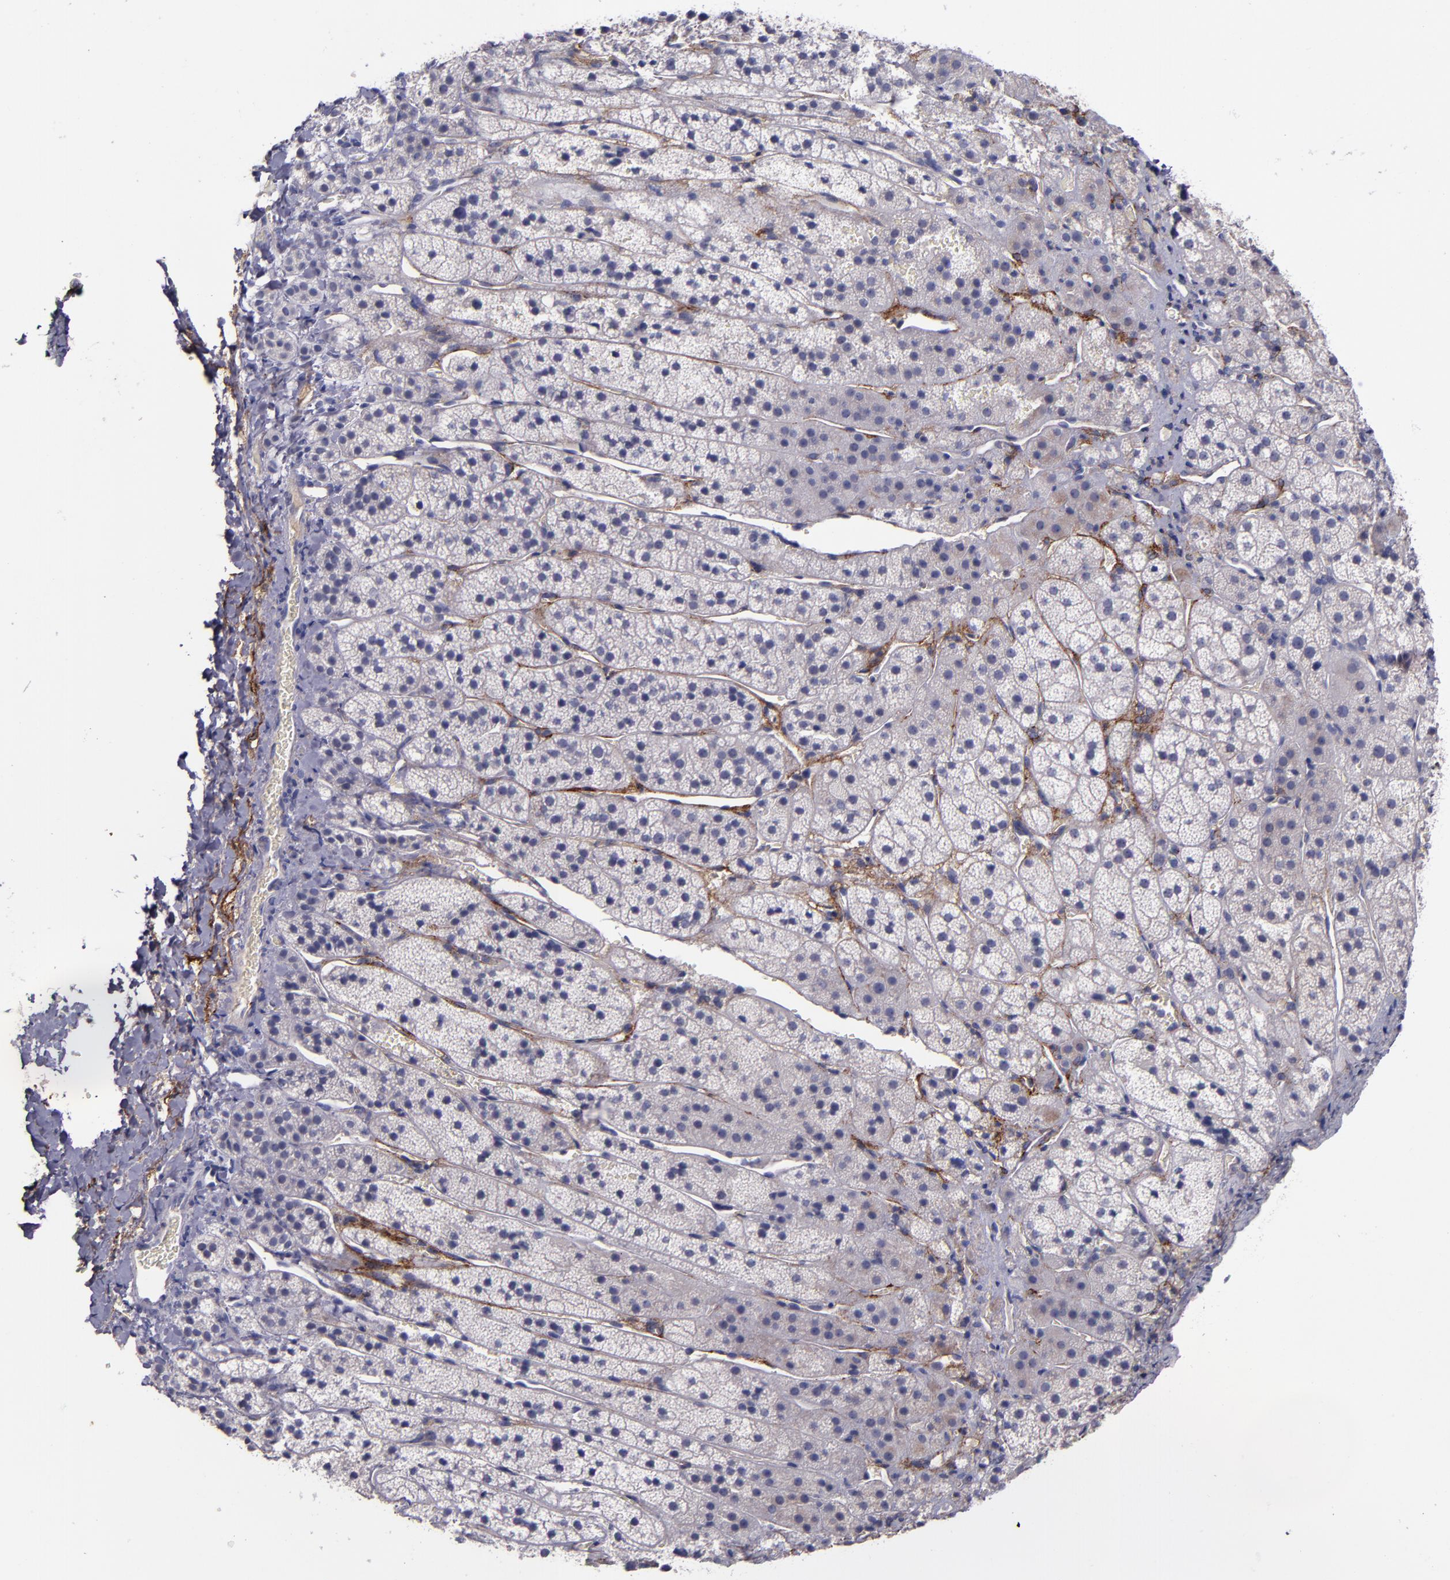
{"staining": {"intensity": "negative", "quantity": "none", "location": "none"}, "tissue": "adrenal gland", "cell_type": "Glandular cells", "image_type": "normal", "snomed": [{"axis": "morphology", "description": "Normal tissue, NOS"}, {"axis": "topography", "description": "Adrenal gland"}], "caption": "IHC micrograph of benign adrenal gland: human adrenal gland stained with DAB reveals no significant protein staining in glandular cells.", "gene": "MFGE8", "patient": {"sex": "female", "age": 44}}